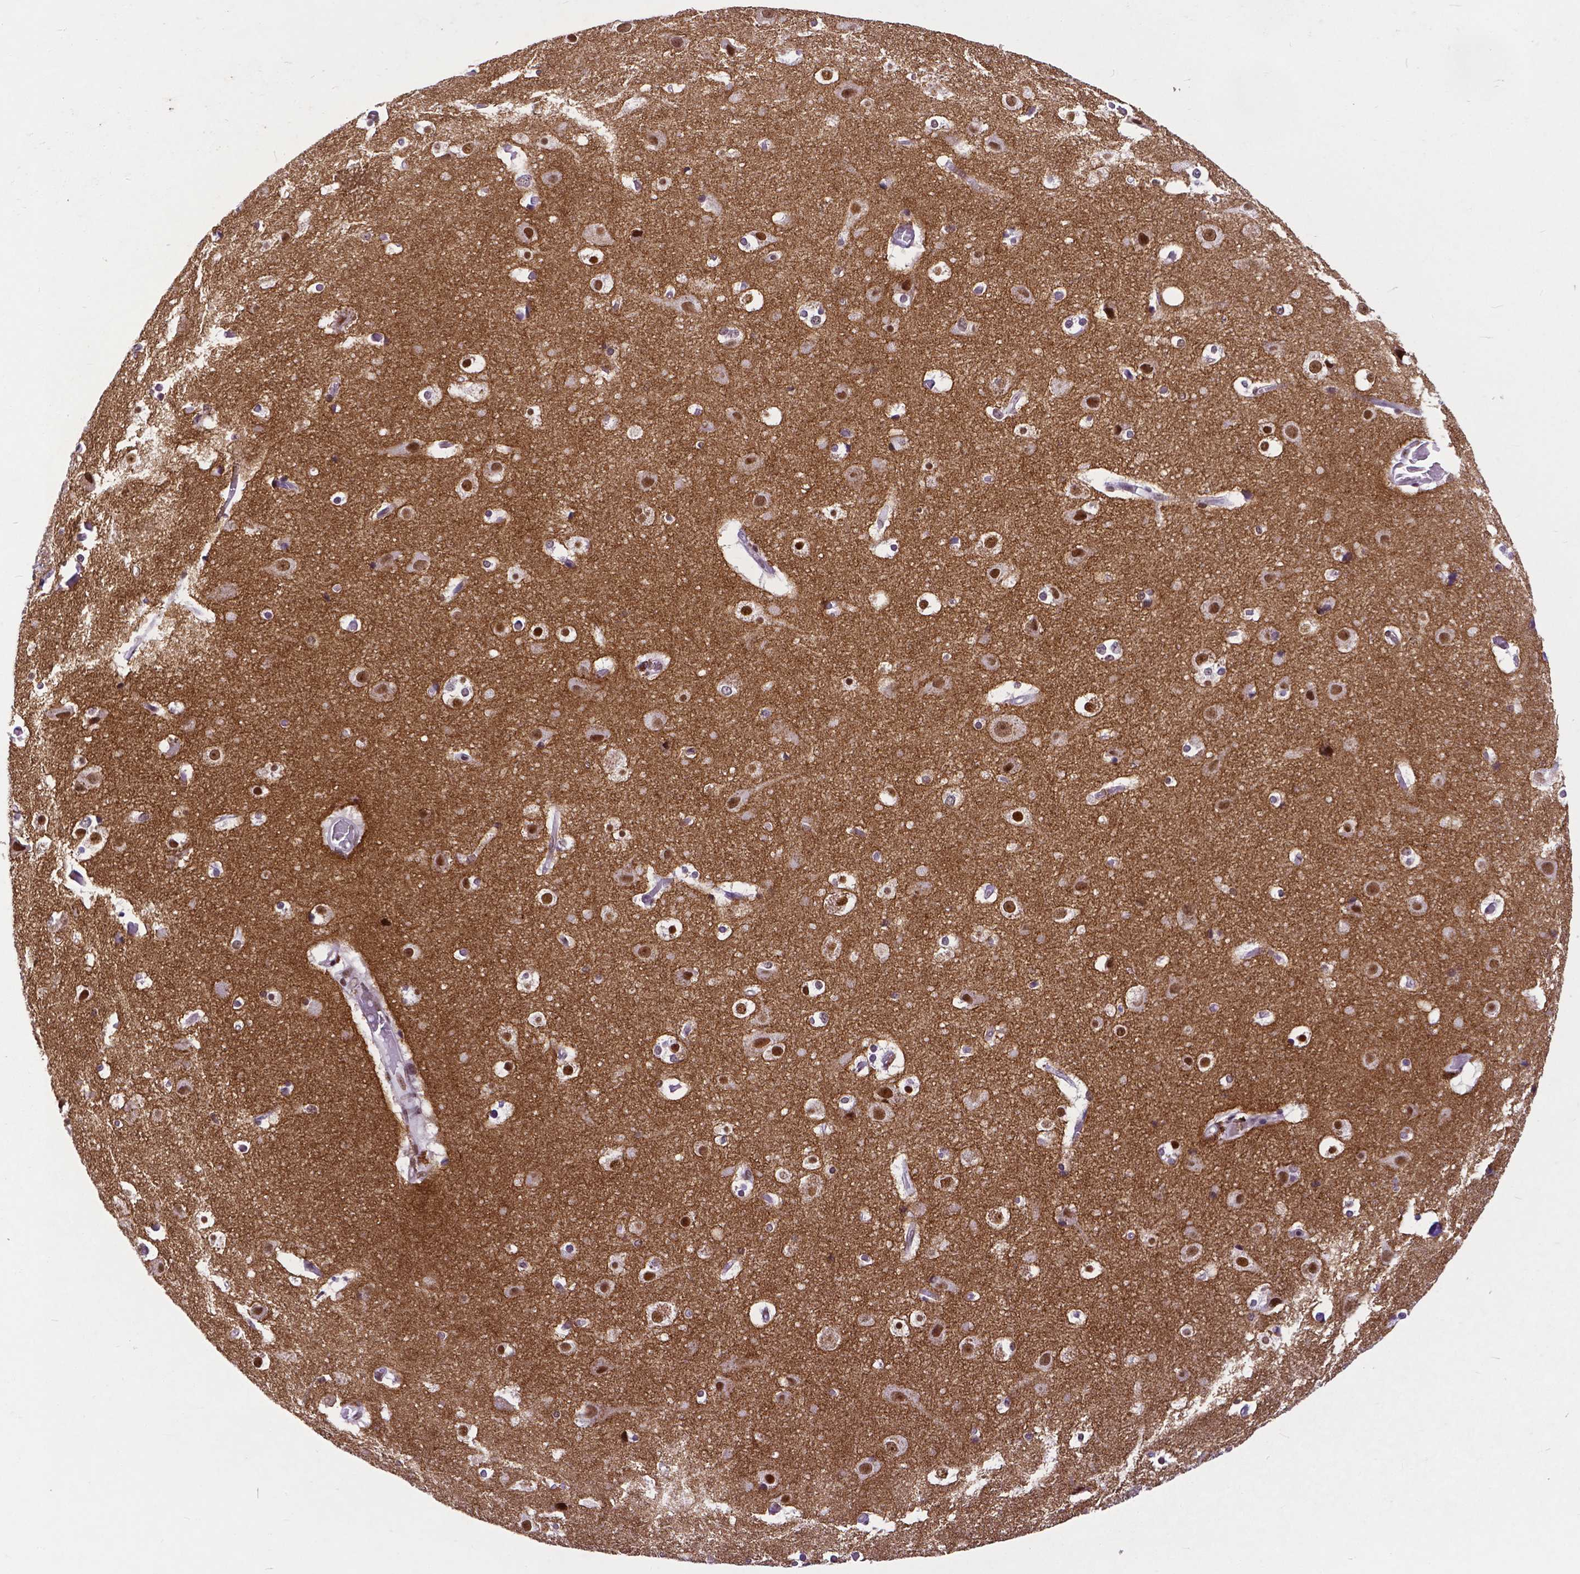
{"staining": {"intensity": "weak", "quantity": "<25%", "location": "nuclear"}, "tissue": "cerebral cortex", "cell_type": "Endothelial cells", "image_type": "normal", "snomed": [{"axis": "morphology", "description": "Normal tissue, NOS"}, {"axis": "topography", "description": "Cerebral cortex"}], "caption": "The photomicrograph shows no significant expression in endothelial cells of cerebral cortex.", "gene": "ATRX", "patient": {"sex": "female", "age": 52}}